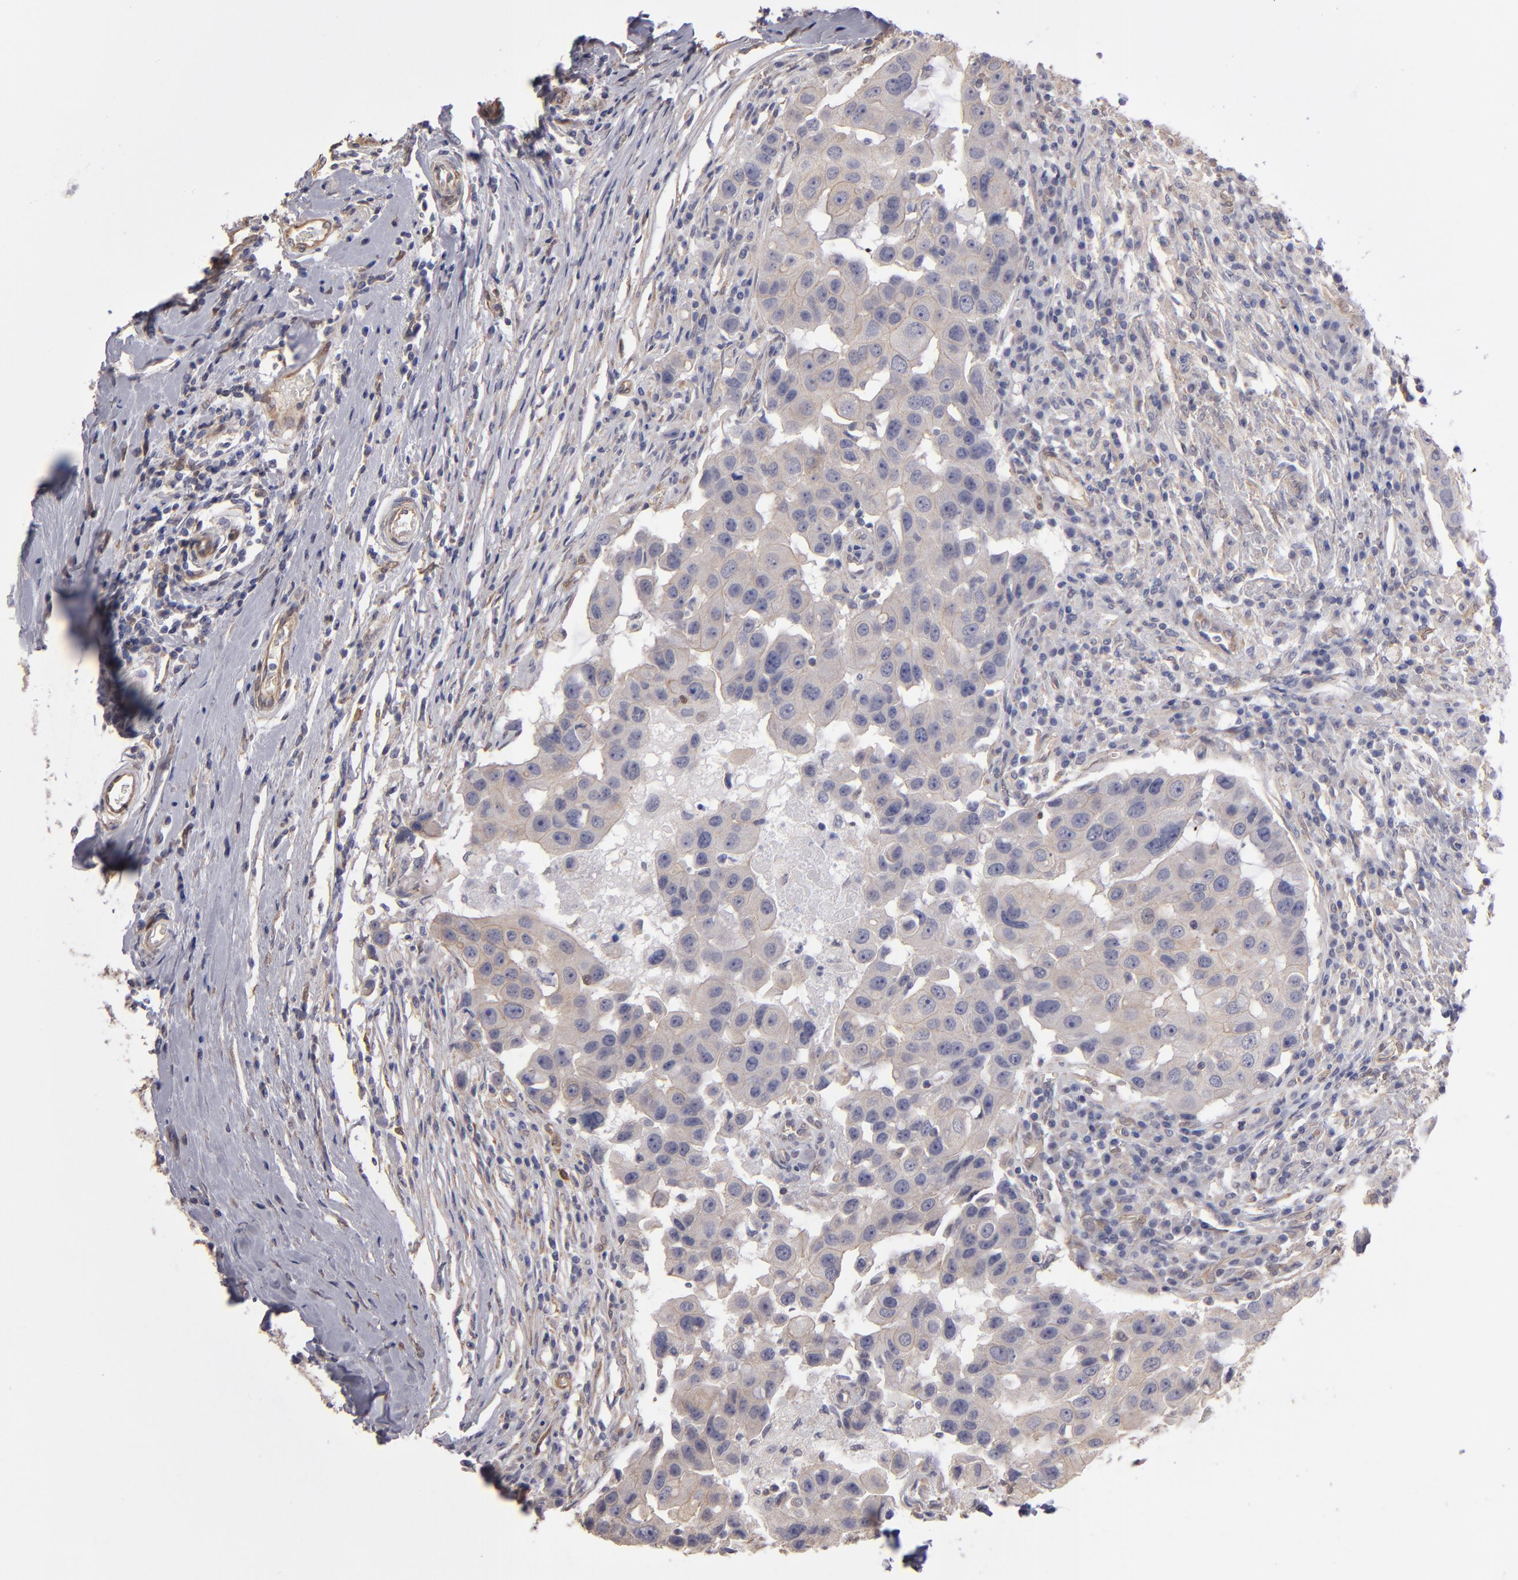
{"staining": {"intensity": "weak", "quantity": ">75%", "location": "cytoplasmic/membranous"}, "tissue": "breast cancer", "cell_type": "Tumor cells", "image_type": "cancer", "snomed": [{"axis": "morphology", "description": "Duct carcinoma"}, {"axis": "topography", "description": "Breast"}], "caption": "Immunohistochemical staining of human infiltrating ductal carcinoma (breast) reveals low levels of weak cytoplasmic/membranous protein staining in approximately >75% of tumor cells. (IHC, brightfield microscopy, high magnification).", "gene": "NDRG2", "patient": {"sex": "female", "age": 27}}